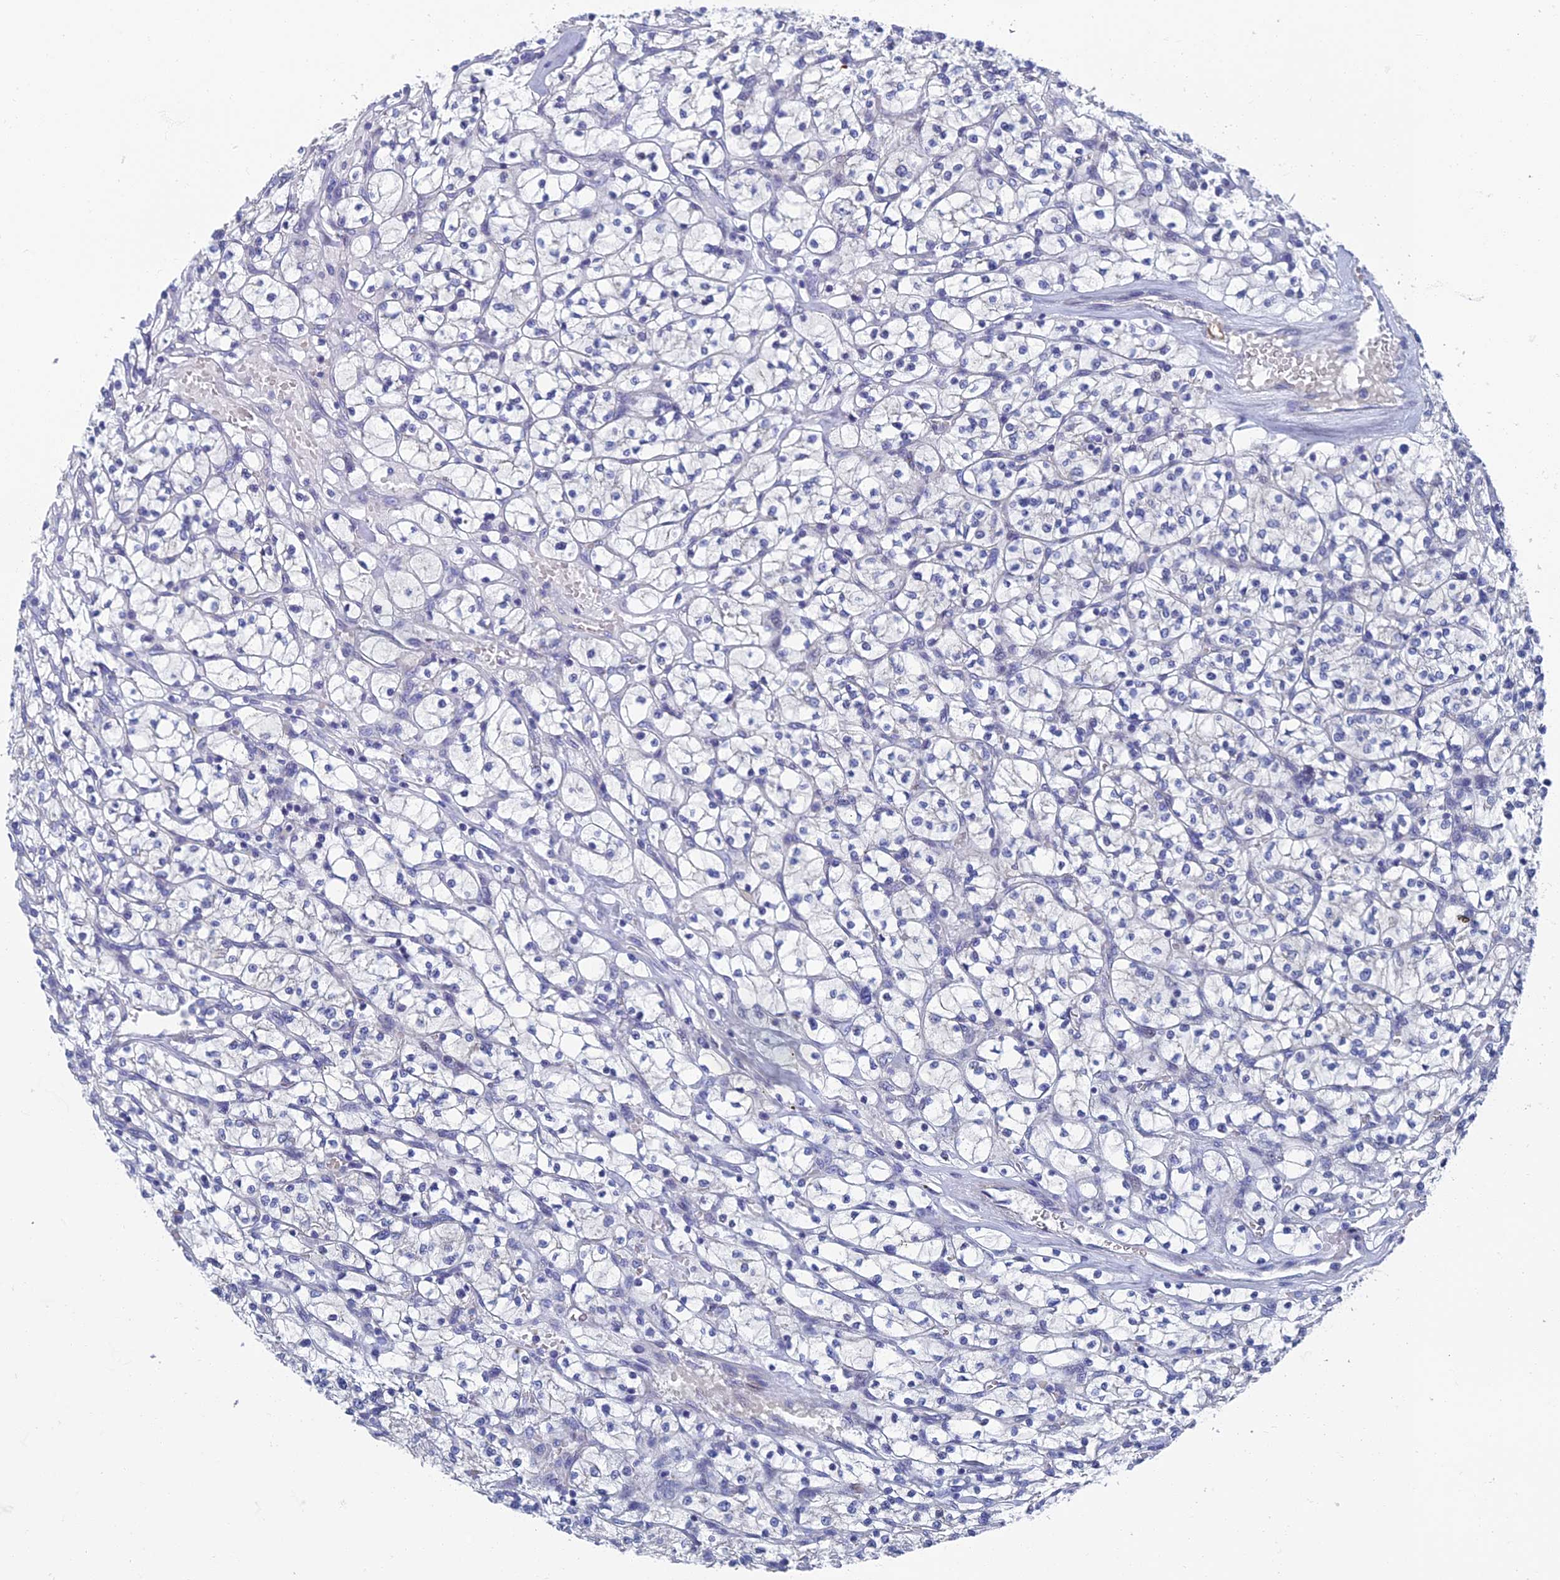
{"staining": {"intensity": "negative", "quantity": "none", "location": "none"}, "tissue": "renal cancer", "cell_type": "Tumor cells", "image_type": "cancer", "snomed": [{"axis": "morphology", "description": "Adenocarcinoma, NOS"}, {"axis": "topography", "description": "Kidney"}], "caption": "Immunohistochemistry (IHC) micrograph of human renal adenocarcinoma stained for a protein (brown), which shows no positivity in tumor cells.", "gene": "SPIN4", "patient": {"sex": "female", "age": 64}}